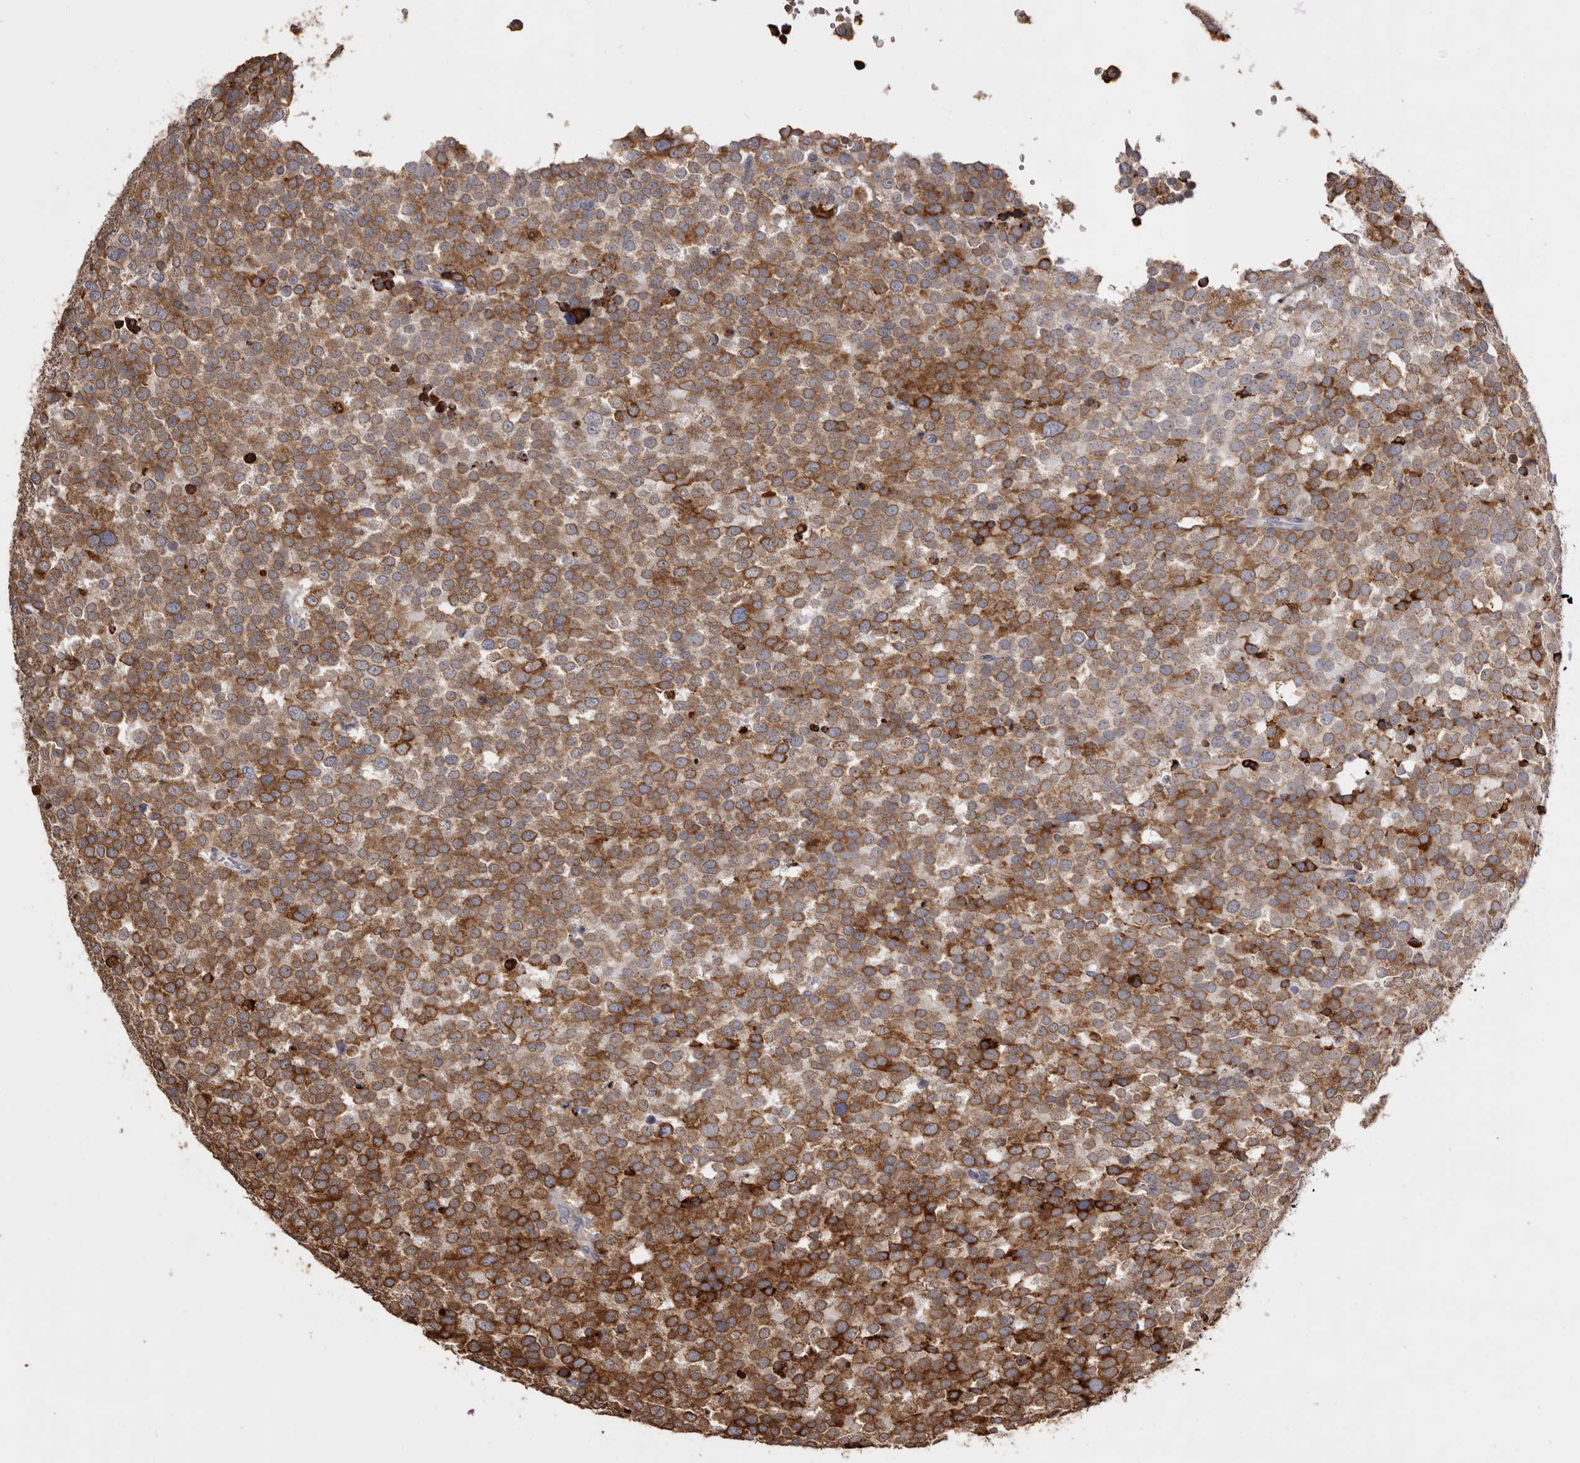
{"staining": {"intensity": "moderate", "quantity": ">75%", "location": "cytoplasmic/membranous"}, "tissue": "testis cancer", "cell_type": "Tumor cells", "image_type": "cancer", "snomed": [{"axis": "morphology", "description": "Seminoma, NOS"}, {"axis": "topography", "description": "Testis"}], "caption": "Immunohistochemistry (IHC) (DAB) staining of human testis cancer exhibits moderate cytoplasmic/membranous protein positivity in approximately >75% of tumor cells. The staining was performed using DAB, with brown indicating positive protein expression. Nuclei are stained blue with hematoxylin.", "gene": "PIGX", "patient": {"sex": "male", "age": 71}}